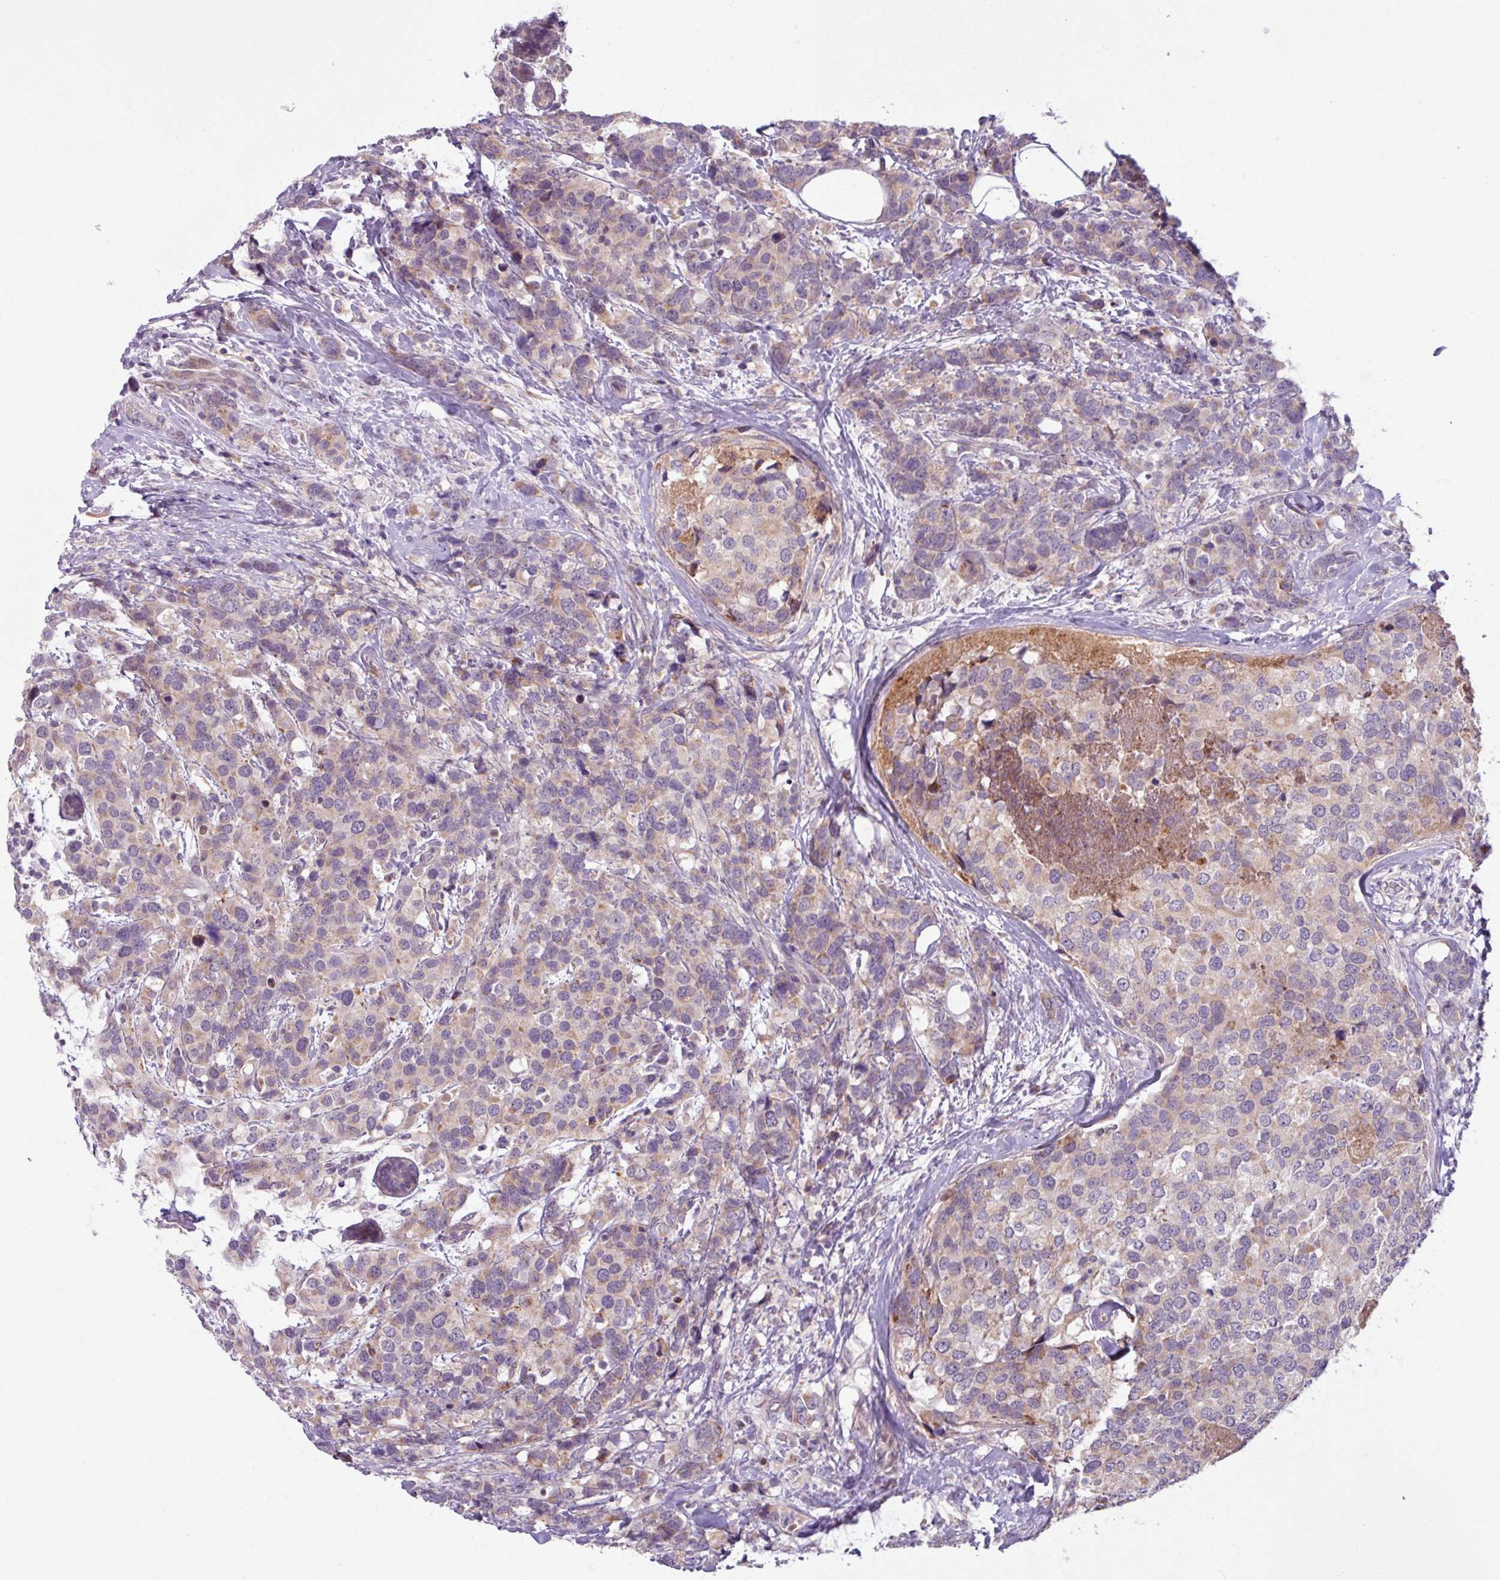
{"staining": {"intensity": "weak", "quantity": "25%-75%", "location": "cytoplasmic/membranous"}, "tissue": "breast cancer", "cell_type": "Tumor cells", "image_type": "cancer", "snomed": [{"axis": "morphology", "description": "Lobular carcinoma"}, {"axis": "topography", "description": "Breast"}], "caption": "Human breast lobular carcinoma stained for a protein (brown) shows weak cytoplasmic/membranous positive staining in about 25%-75% of tumor cells.", "gene": "OGFOD3", "patient": {"sex": "female", "age": 59}}